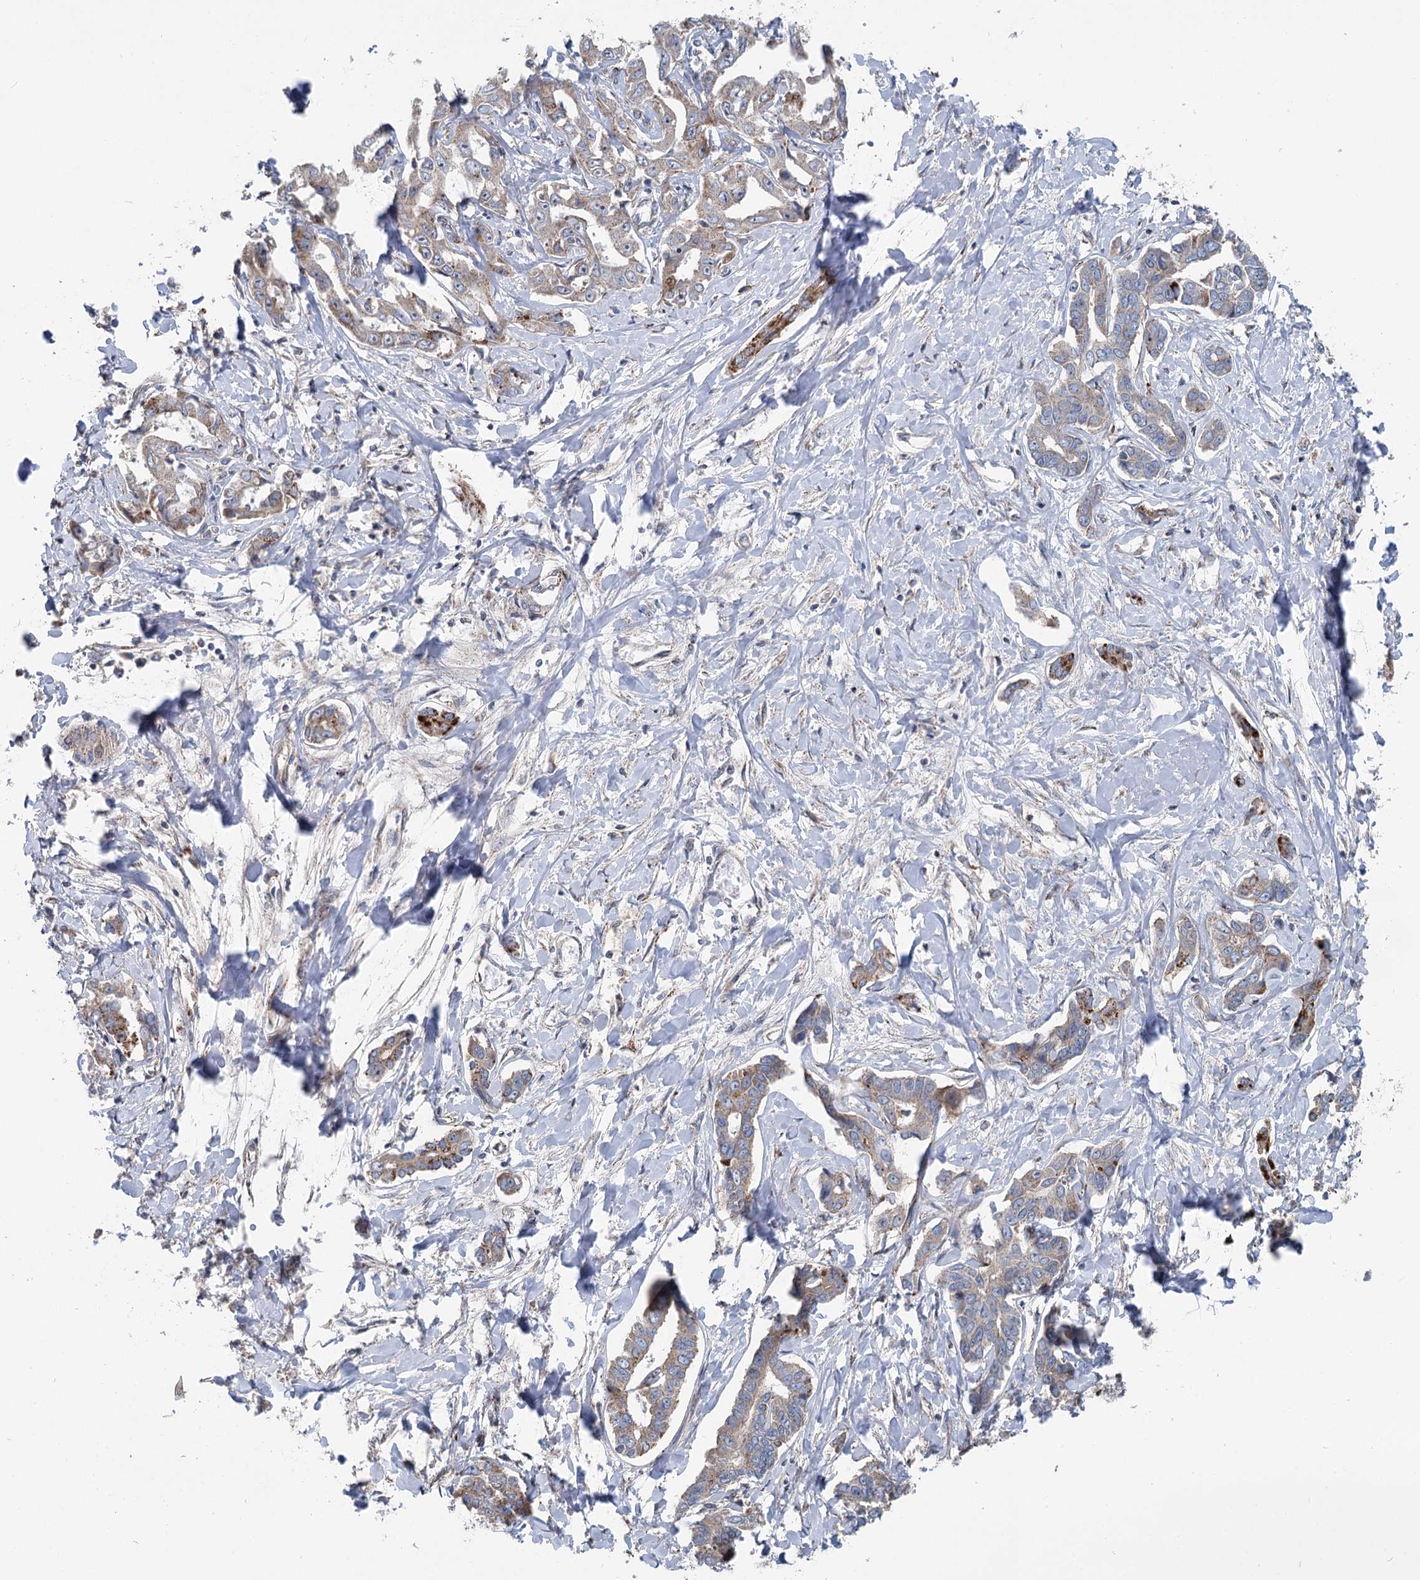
{"staining": {"intensity": "weak", "quantity": ">75%", "location": "cytoplasmic/membranous"}, "tissue": "liver cancer", "cell_type": "Tumor cells", "image_type": "cancer", "snomed": [{"axis": "morphology", "description": "Cholangiocarcinoma"}, {"axis": "topography", "description": "Liver"}], "caption": "A high-resolution micrograph shows IHC staining of liver cancer, which shows weak cytoplasmic/membranous expression in approximately >75% of tumor cells.", "gene": "MARK2", "patient": {"sex": "male", "age": 59}}